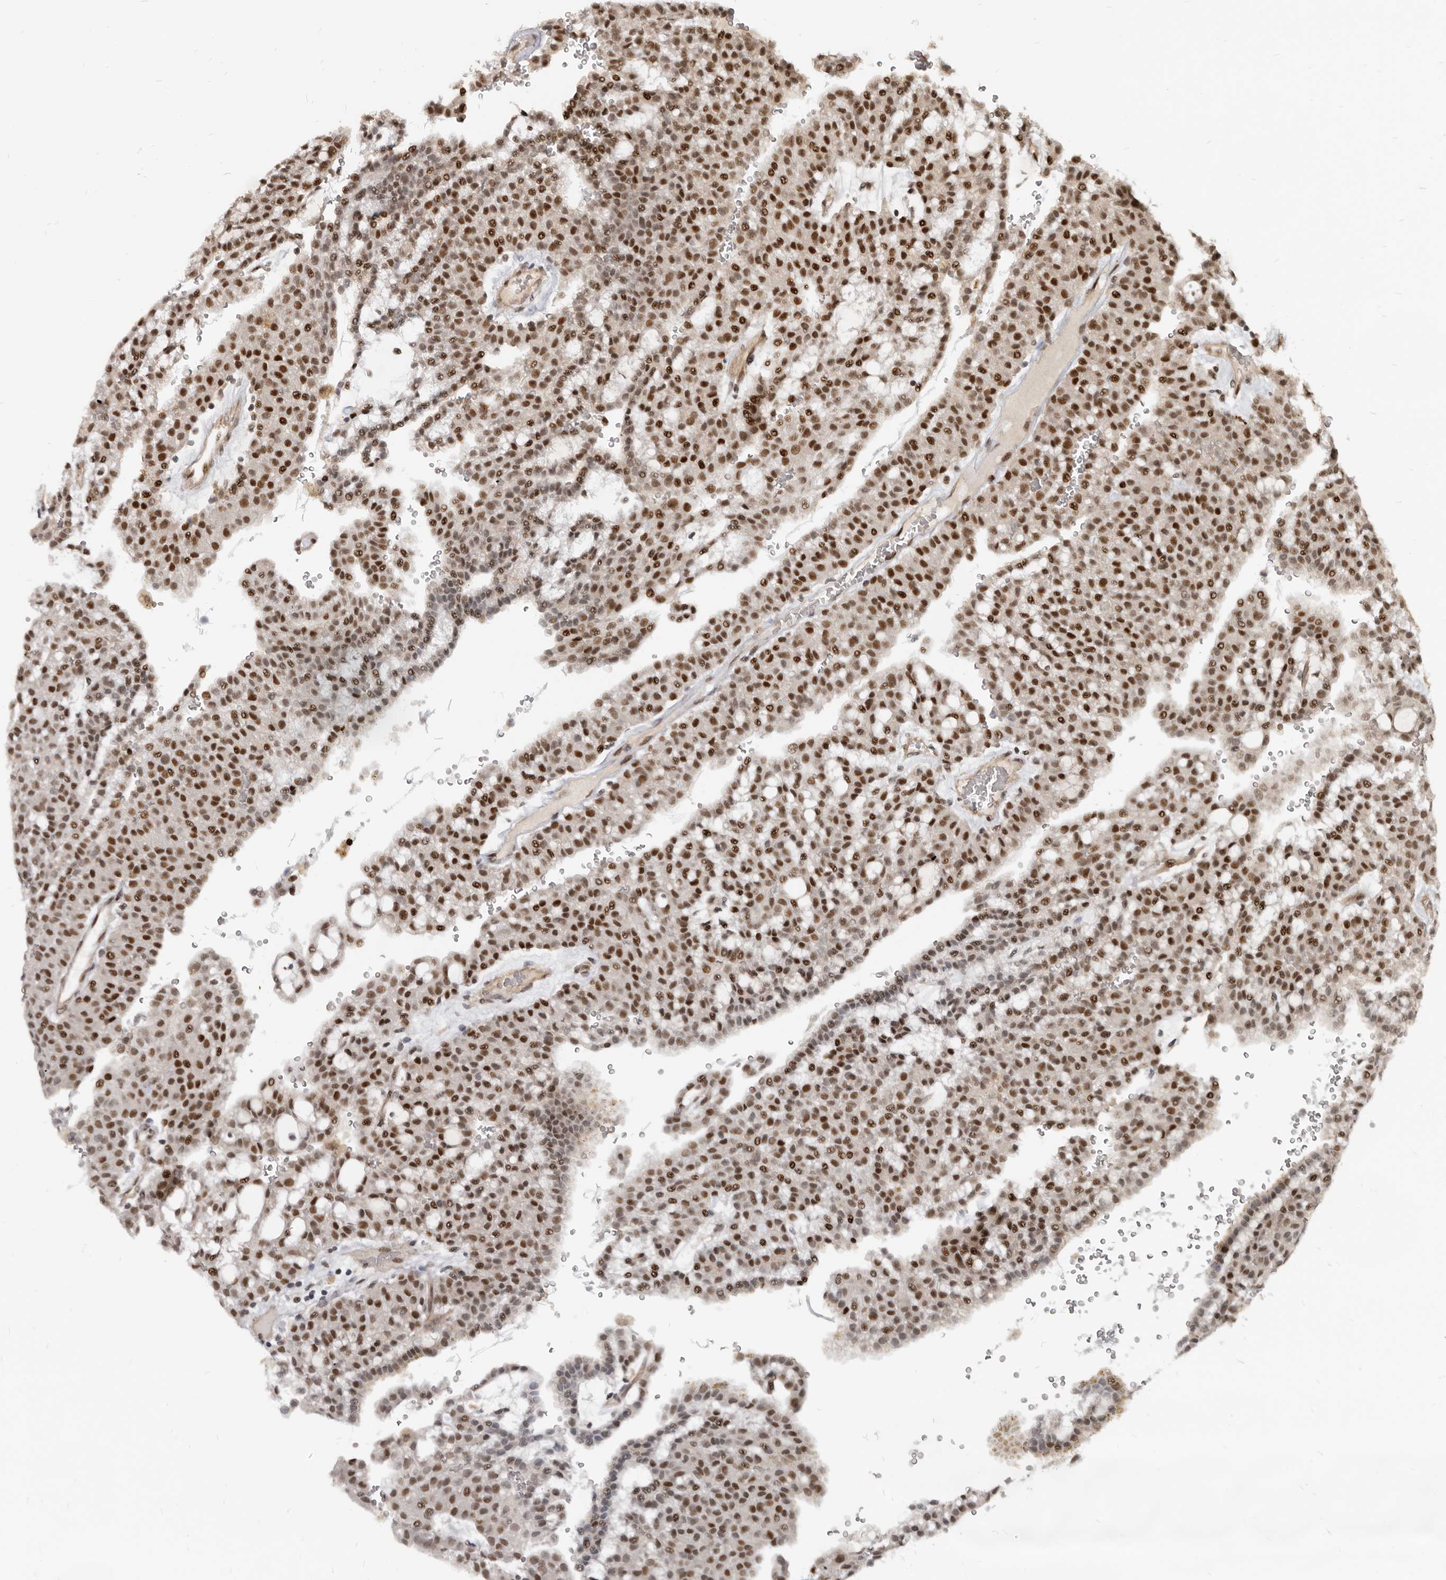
{"staining": {"intensity": "strong", "quantity": ">75%", "location": "nuclear"}, "tissue": "renal cancer", "cell_type": "Tumor cells", "image_type": "cancer", "snomed": [{"axis": "morphology", "description": "Adenocarcinoma, NOS"}, {"axis": "topography", "description": "Kidney"}], "caption": "Immunohistochemistry histopathology image of renal adenocarcinoma stained for a protein (brown), which demonstrates high levels of strong nuclear staining in about >75% of tumor cells.", "gene": "ATF5", "patient": {"sex": "male", "age": 63}}